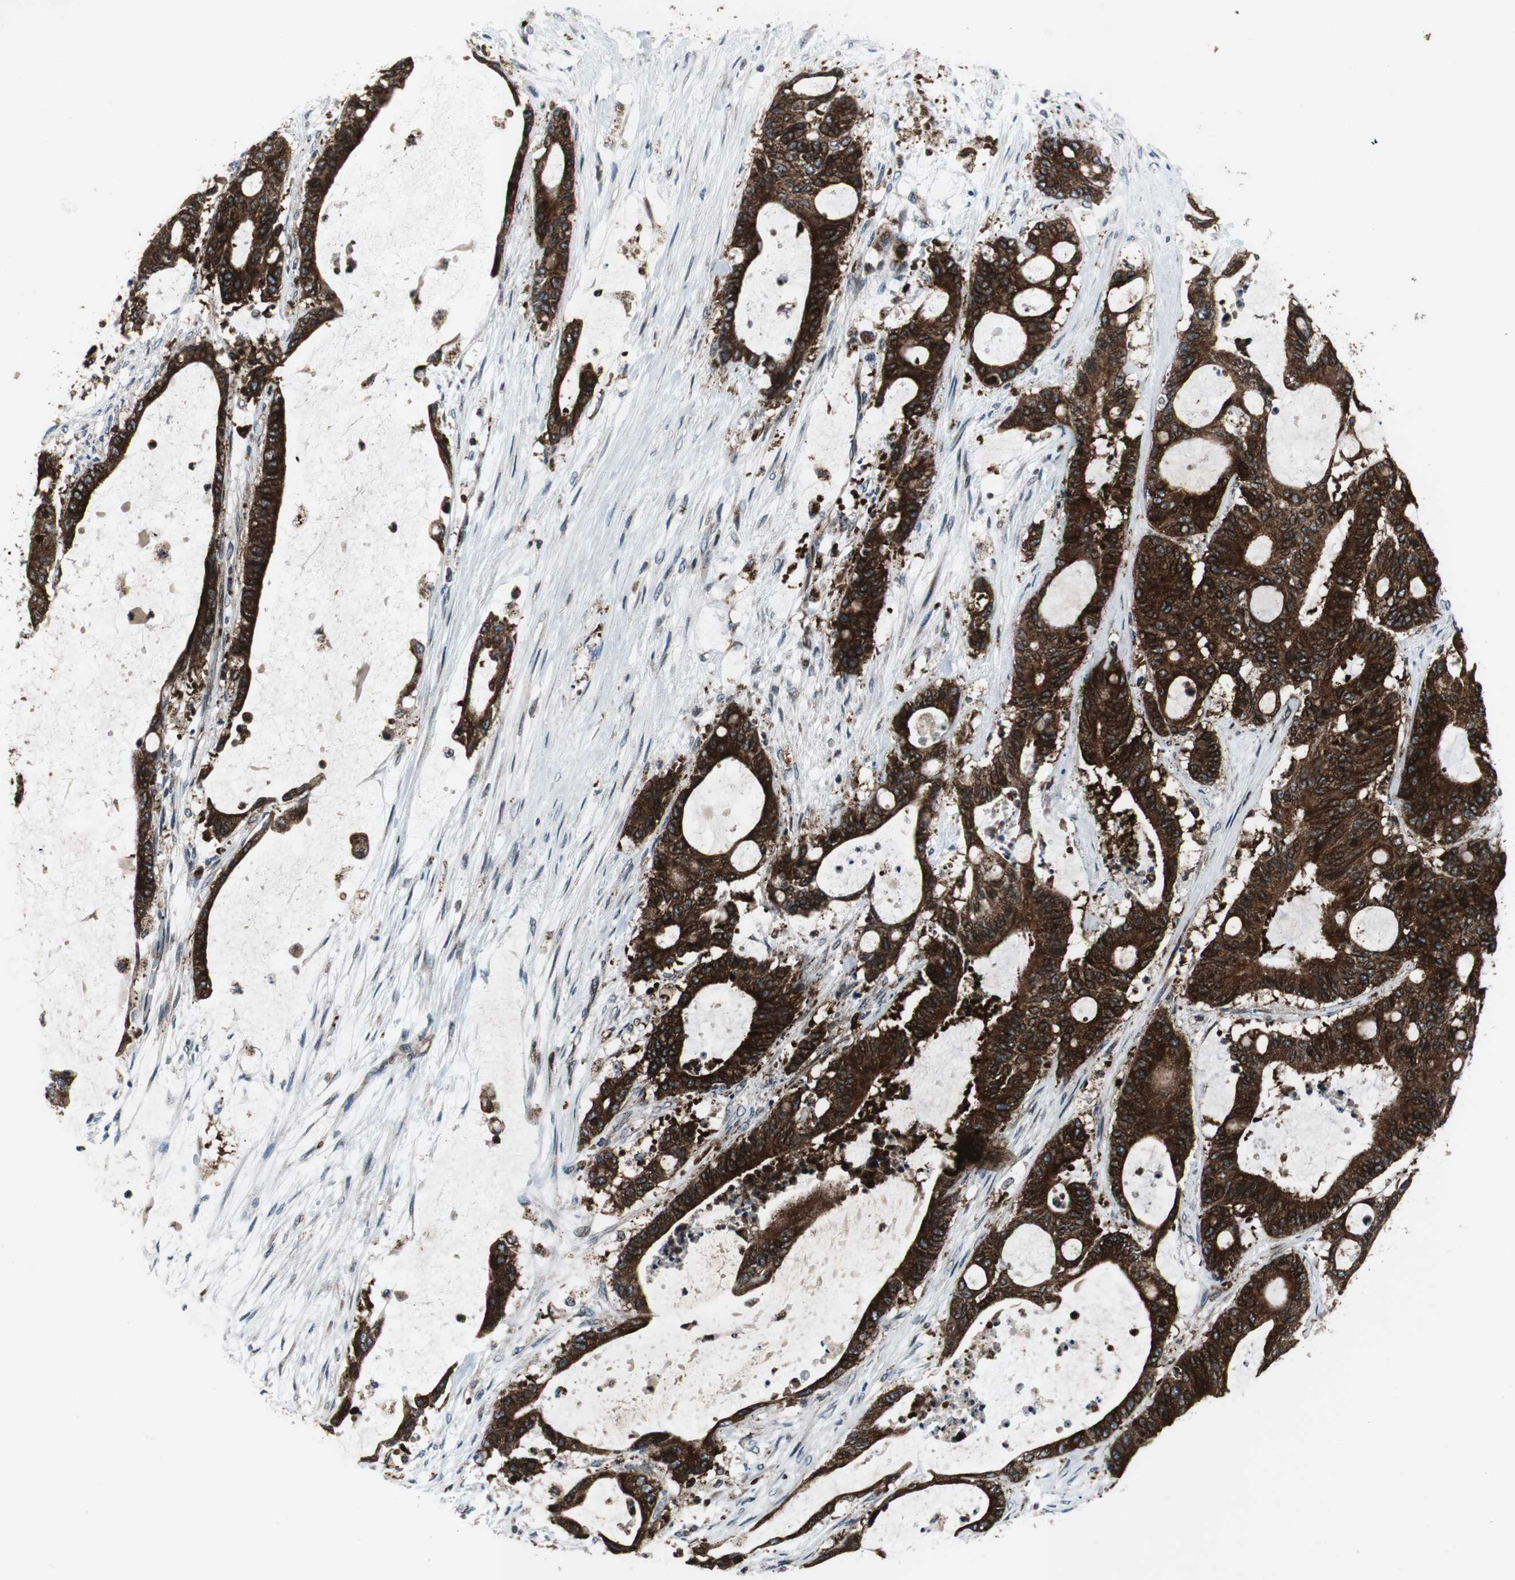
{"staining": {"intensity": "strong", "quantity": ">75%", "location": "cytoplasmic/membranous"}, "tissue": "liver cancer", "cell_type": "Tumor cells", "image_type": "cancer", "snomed": [{"axis": "morphology", "description": "Cholangiocarcinoma"}, {"axis": "topography", "description": "Liver"}], "caption": "This photomicrograph shows liver cholangiocarcinoma stained with immunohistochemistry to label a protein in brown. The cytoplasmic/membranous of tumor cells show strong positivity for the protein. Nuclei are counter-stained blue.", "gene": "TUBA4A", "patient": {"sex": "female", "age": 73}}